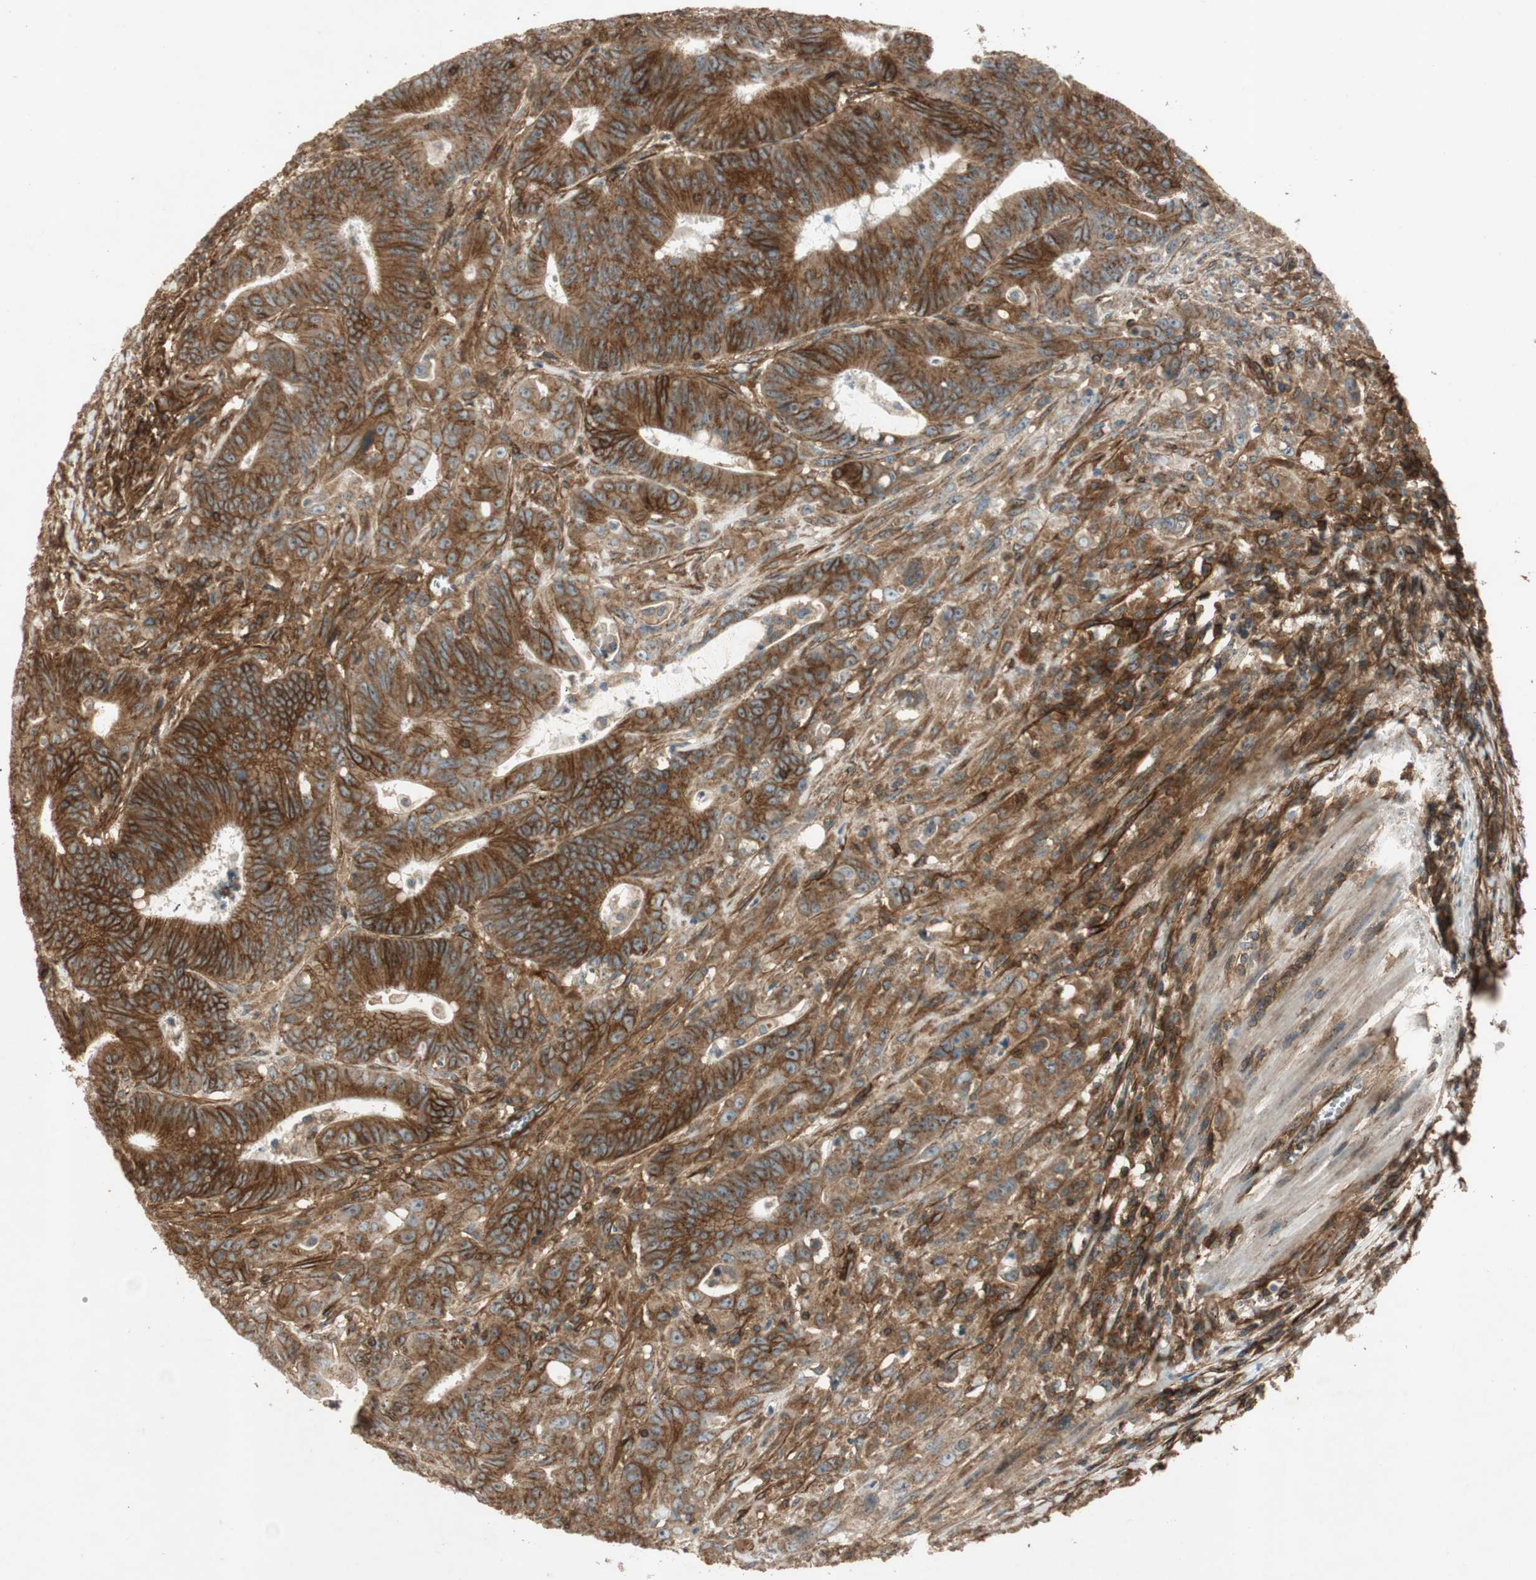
{"staining": {"intensity": "strong", "quantity": ">75%", "location": "cytoplasmic/membranous"}, "tissue": "colorectal cancer", "cell_type": "Tumor cells", "image_type": "cancer", "snomed": [{"axis": "morphology", "description": "Adenocarcinoma, NOS"}, {"axis": "topography", "description": "Colon"}], "caption": "This histopathology image displays IHC staining of colorectal cancer, with high strong cytoplasmic/membranous positivity in about >75% of tumor cells.", "gene": "BTN3A3", "patient": {"sex": "male", "age": 45}}